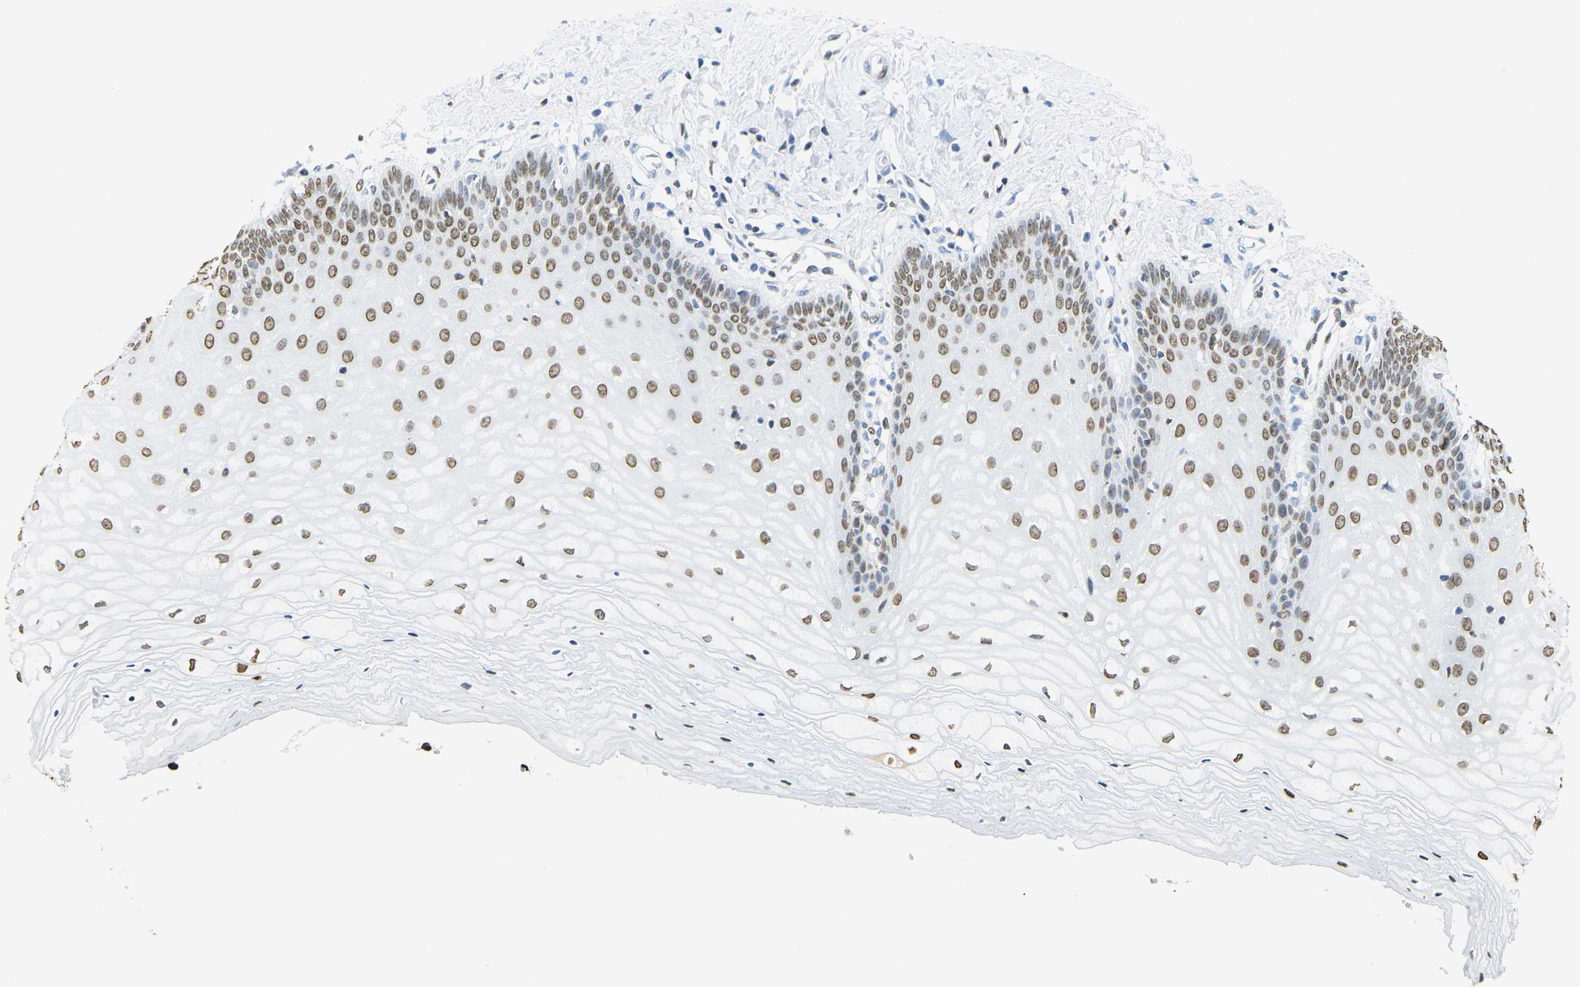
{"staining": {"intensity": "moderate", "quantity": "25%-75%", "location": "nuclear"}, "tissue": "cervix", "cell_type": "Glandular cells", "image_type": "normal", "snomed": [{"axis": "morphology", "description": "Normal tissue, NOS"}, {"axis": "topography", "description": "Cervix"}], "caption": "Immunohistochemical staining of normal human cervix shows medium levels of moderate nuclear expression in about 25%-75% of glandular cells. The protein is stained brown, and the nuclei are stained in blue (DAB IHC with brightfield microscopy, high magnification).", "gene": "DRAXIN", "patient": {"sex": "female", "age": 55}}